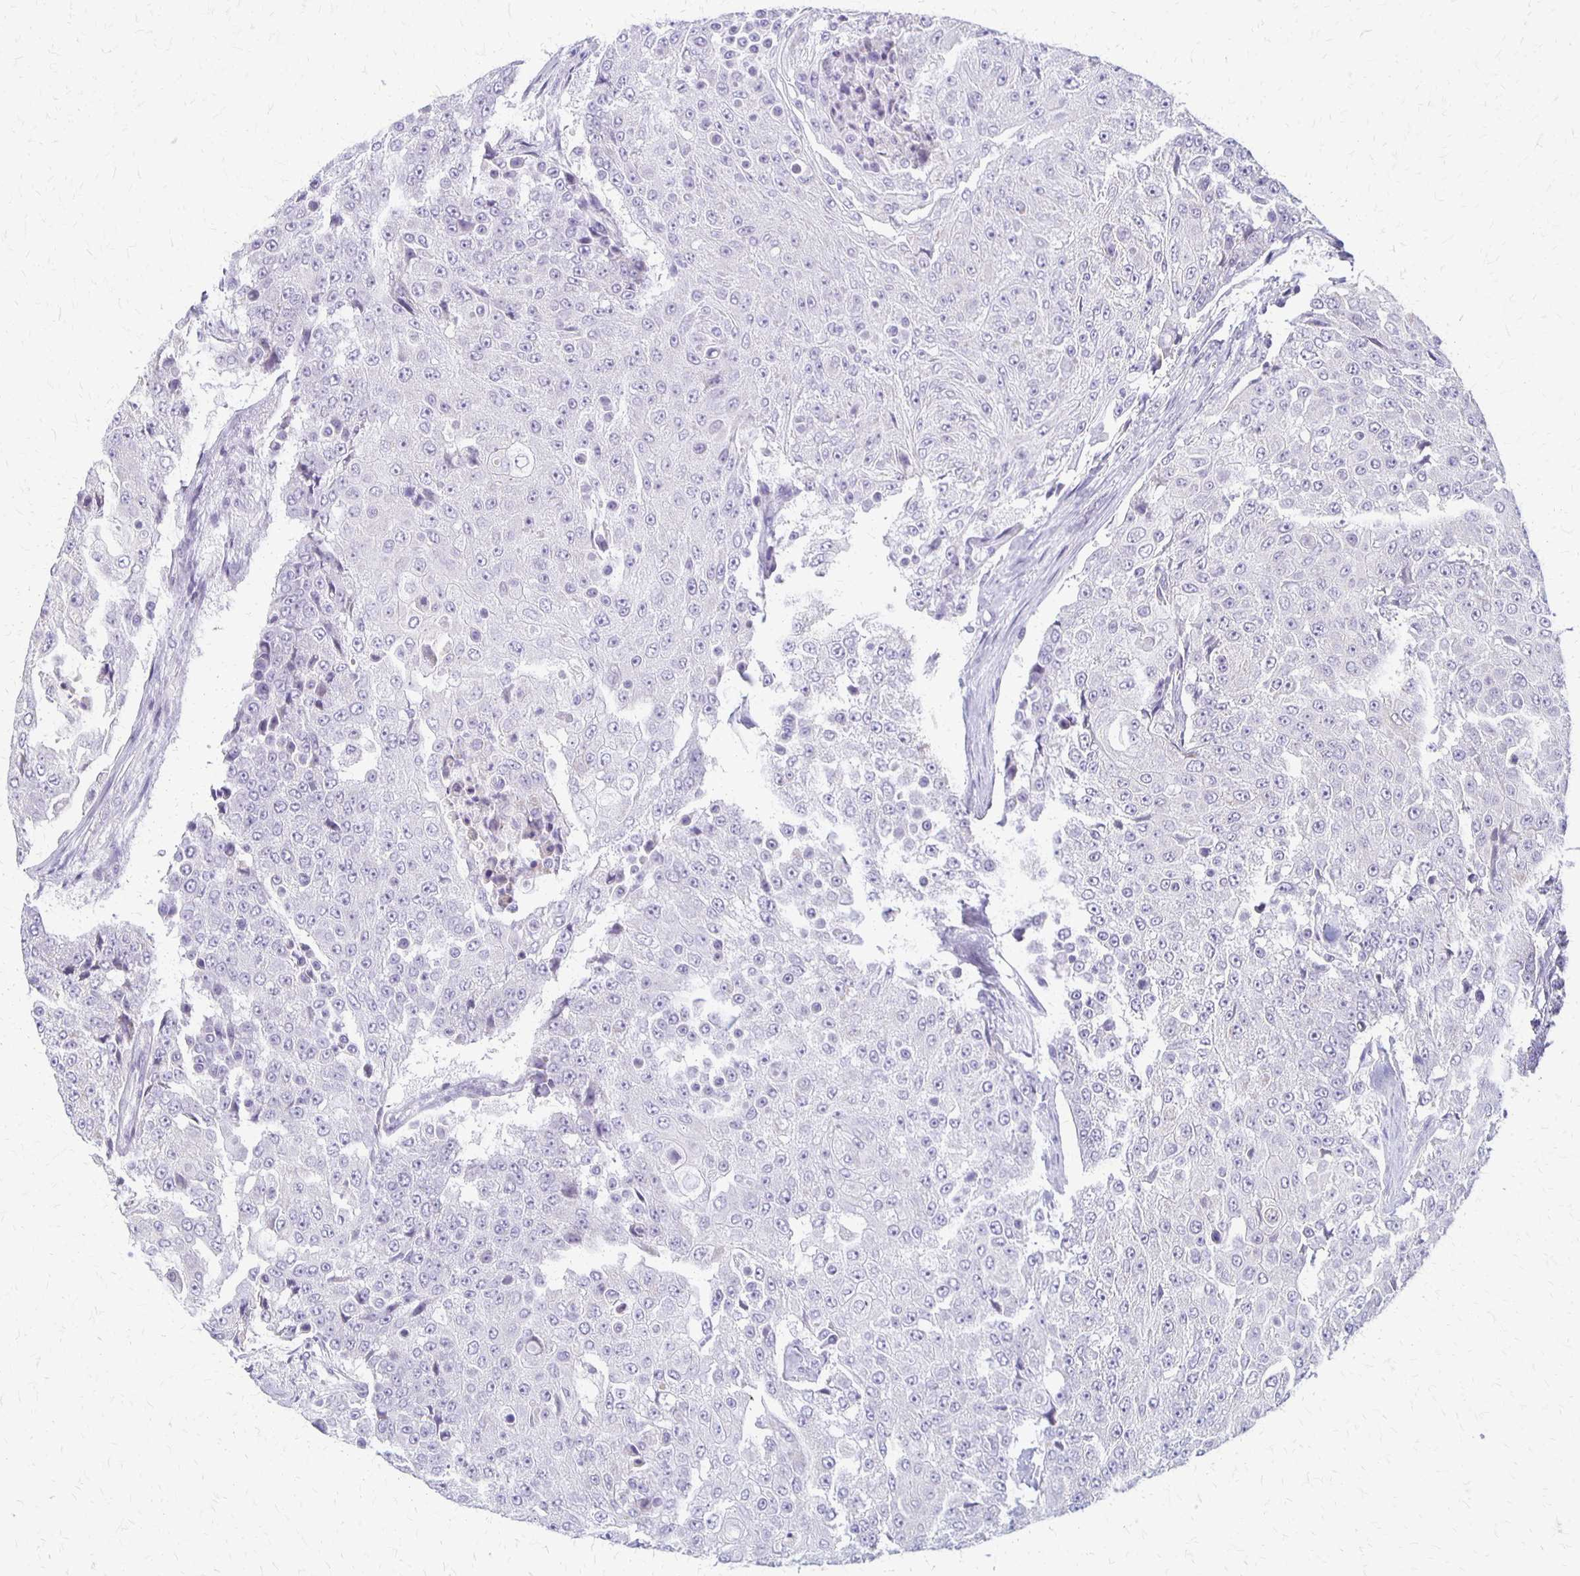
{"staining": {"intensity": "negative", "quantity": "none", "location": "none"}, "tissue": "urothelial cancer", "cell_type": "Tumor cells", "image_type": "cancer", "snomed": [{"axis": "morphology", "description": "Urothelial carcinoma, High grade"}, {"axis": "topography", "description": "Urinary bladder"}], "caption": "DAB immunohistochemical staining of urothelial cancer exhibits no significant positivity in tumor cells.", "gene": "RHOC", "patient": {"sex": "female", "age": 63}}